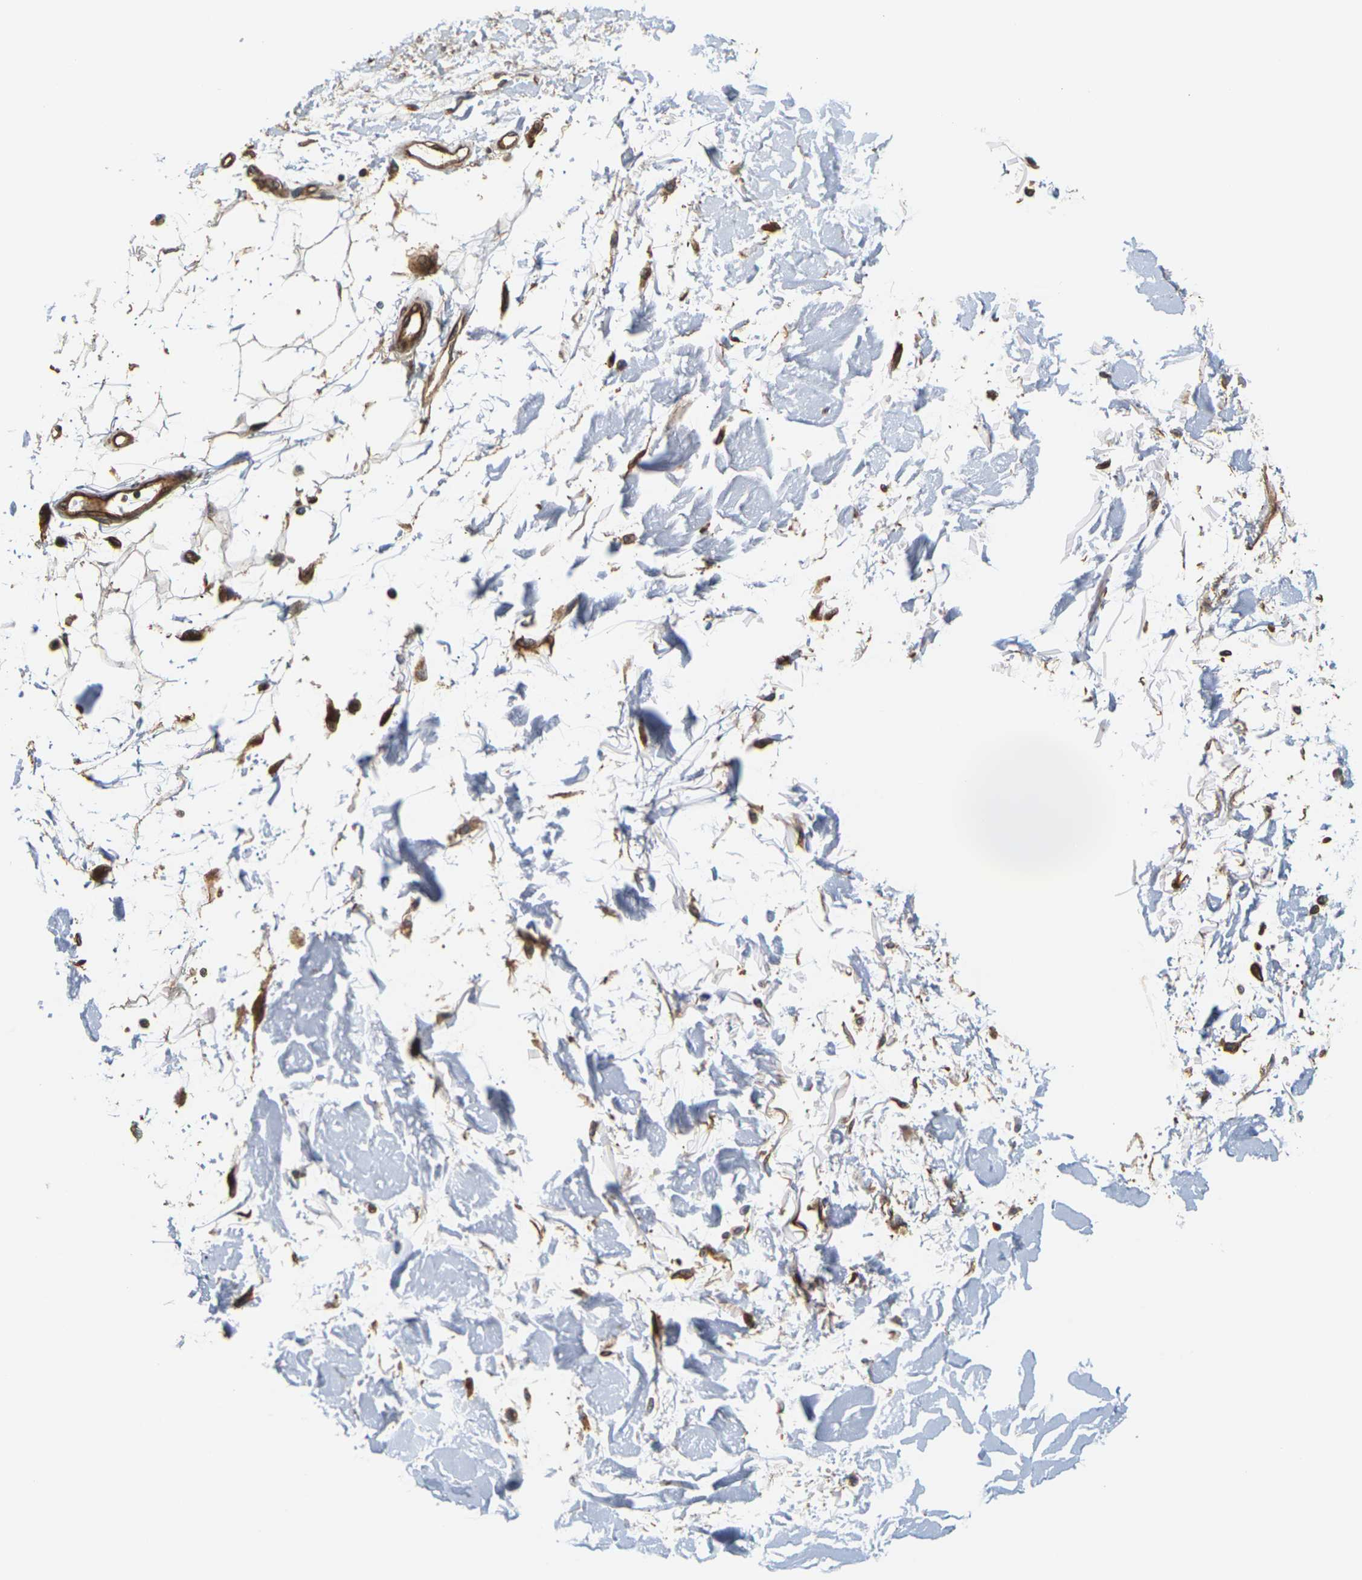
{"staining": {"intensity": "negative", "quantity": "none", "location": "none"}, "tissue": "adipose tissue", "cell_type": "Adipocytes", "image_type": "normal", "snomed": [{"axis": "morphology", "description": "Squamous cell carcinoma, NOS"}, {"axis": "topography", "description": "Skin"}], "caption": "IHC histopathology image of normal human adipose tissue stained for a protein (brown), which exhibits no positivity in adipocytes. (Brightfield microscopy of DAB immunohistochemistry at high magnification).", "gene": "PCDHB4", "patient": {"sex": "male", "age": 83}}